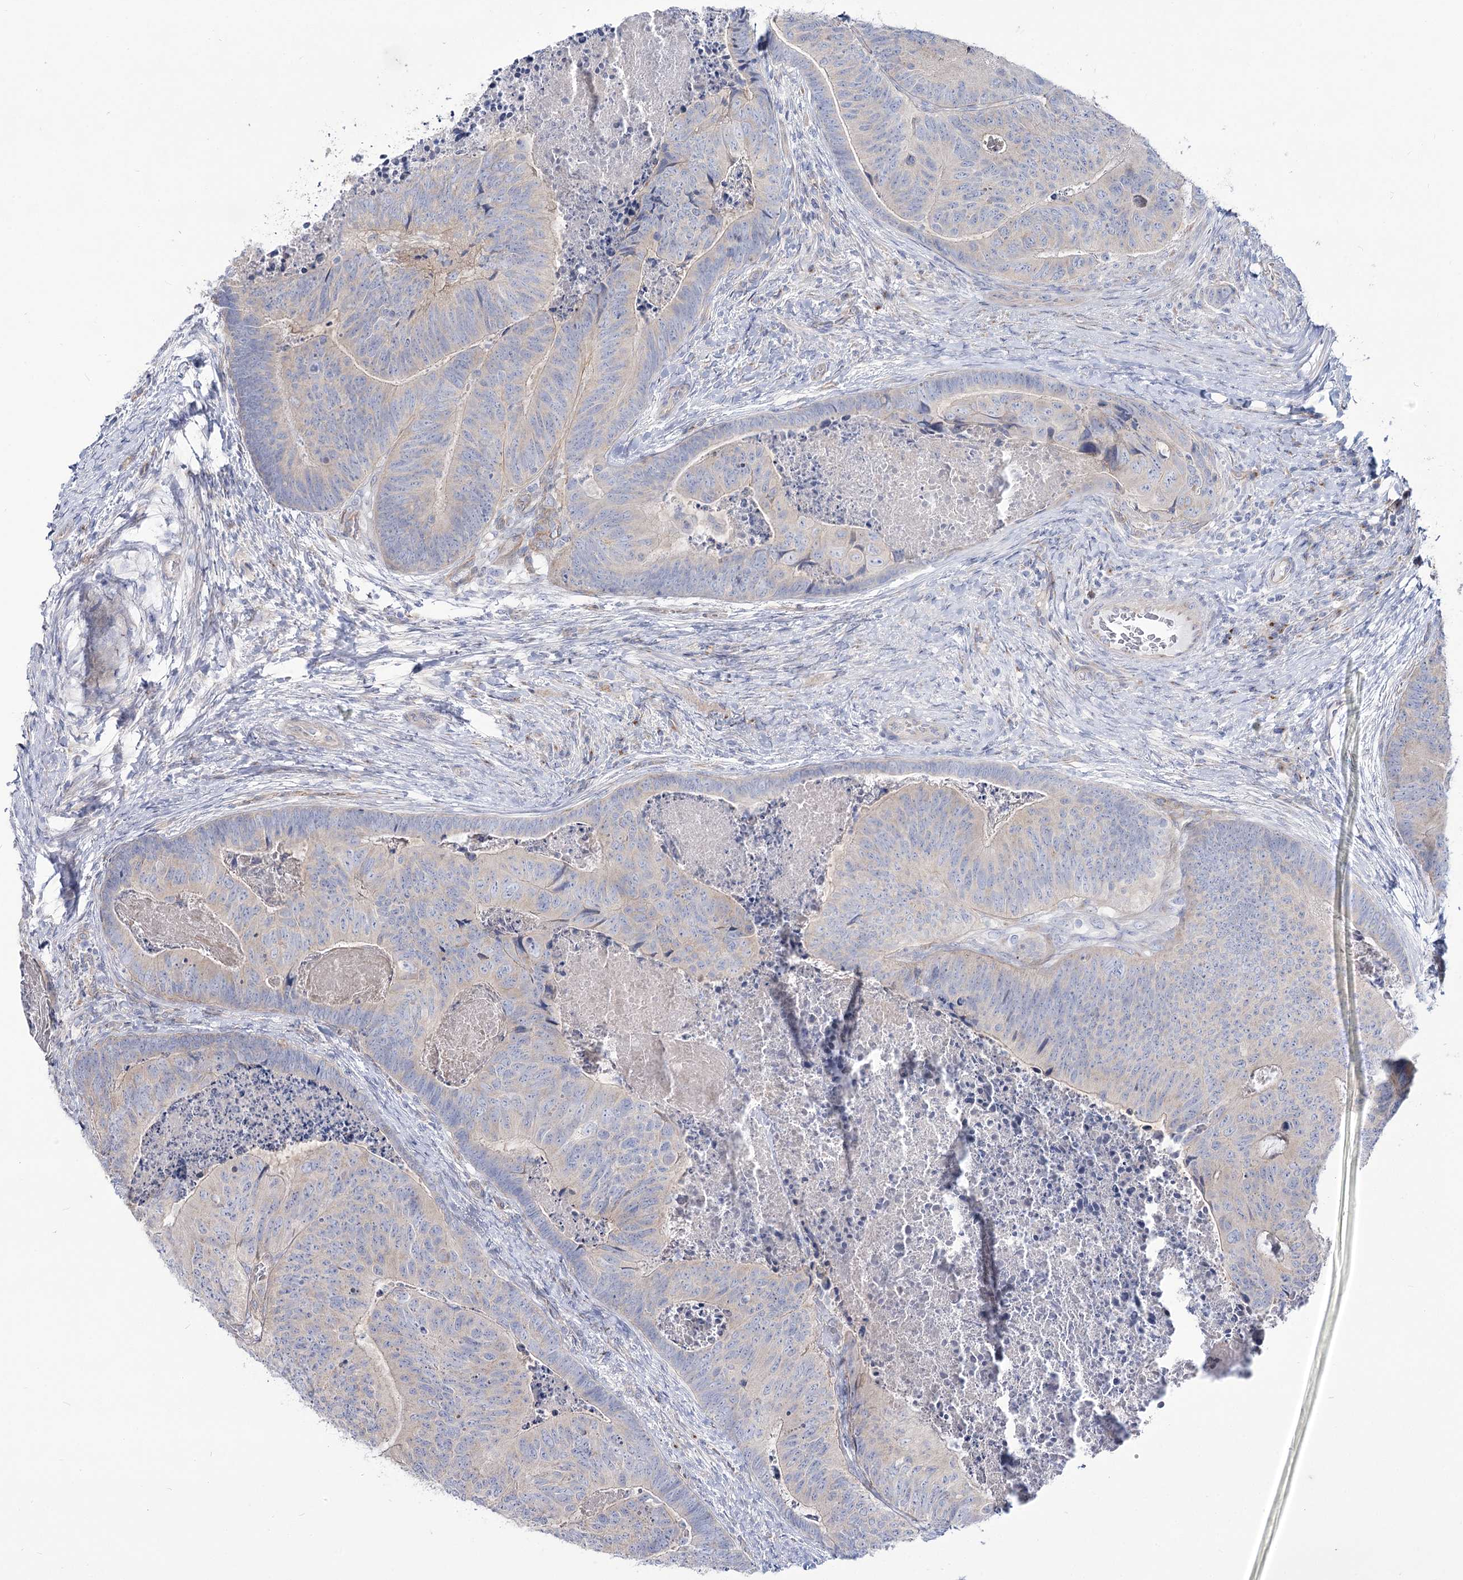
{"staining": {"intensity": "negative", "quantity": "none", "location": "none"}, "tissue": "colorectal cancer", "cell_type": "Tumor cells", "image_type": "cancer", "snomed": [{"axis": "morphology", "description": "Adenocarcinoma, NOS"}, {"axis": "topography", "description": "Colon"}], "caption": "Protein analysis of colorectal cancer displays no significant staining in tumor cells.", "gene": "SUOX", "patient": {"sex": "female", "age": 67}}